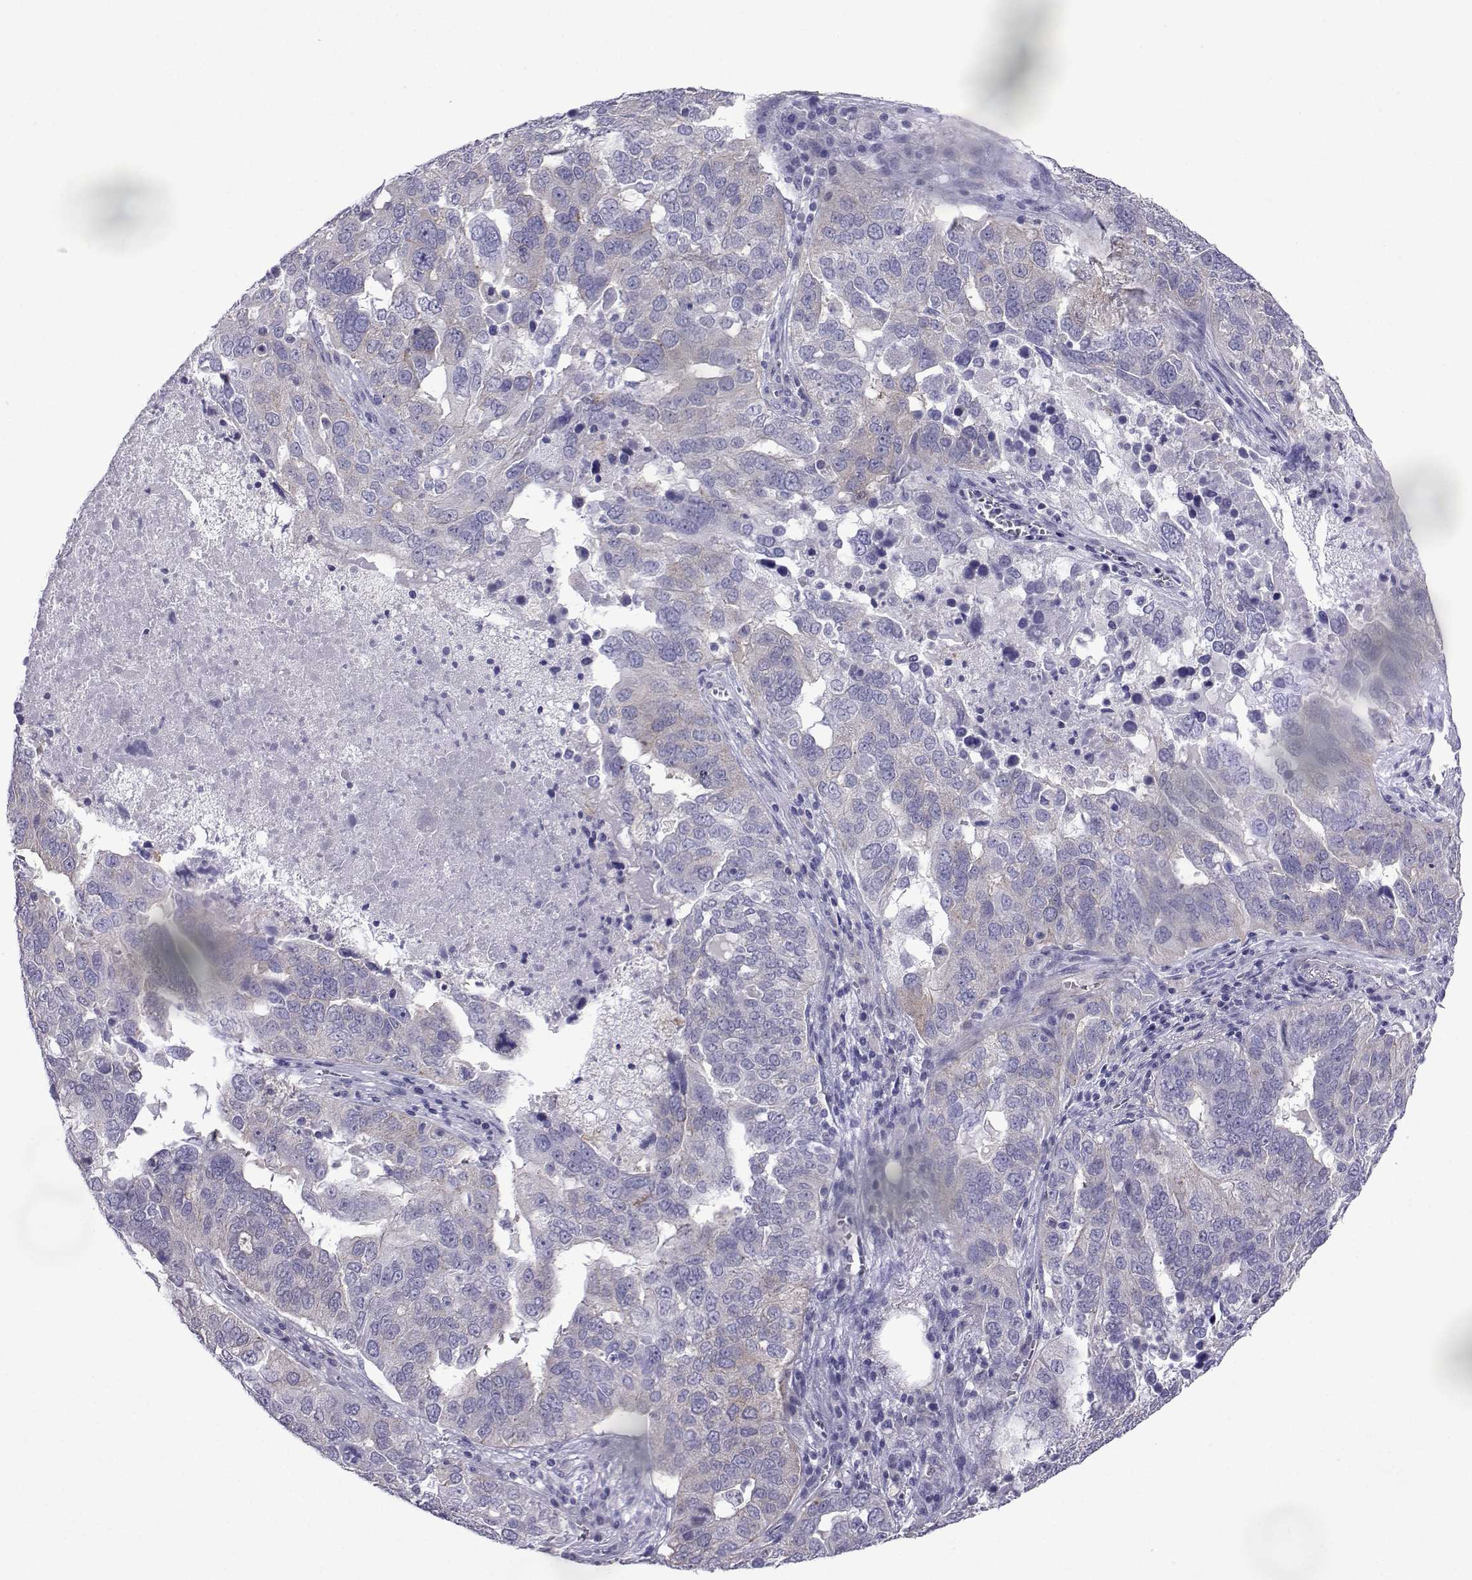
{"staining": {"intensity": "weak", "quantity": "<25%", "location": "cytoplasmic/membranous"}, "tissue": "ovarian cancer", "cell_type": "Tumor cells", "image_type": "cancer", "snomed": [{"axis": "morphology", "description": "Carcinoma, endometroid"}, {"axis": "topography", "description": "Soft tissue"}, {"axis": "topography", "description": "Ovary"}], "caption": "High power microscopy photomicrograph of an immunohistochemistry micrograph of ovarian cancer (endometroid carcinoma), revealing no significant staining in tumor cells. (Brightfield microscopy of DAB immunohistochemistry at high magnification).", "gene": "COL22A1", "patient": {"sex": "female", "age": 52}}